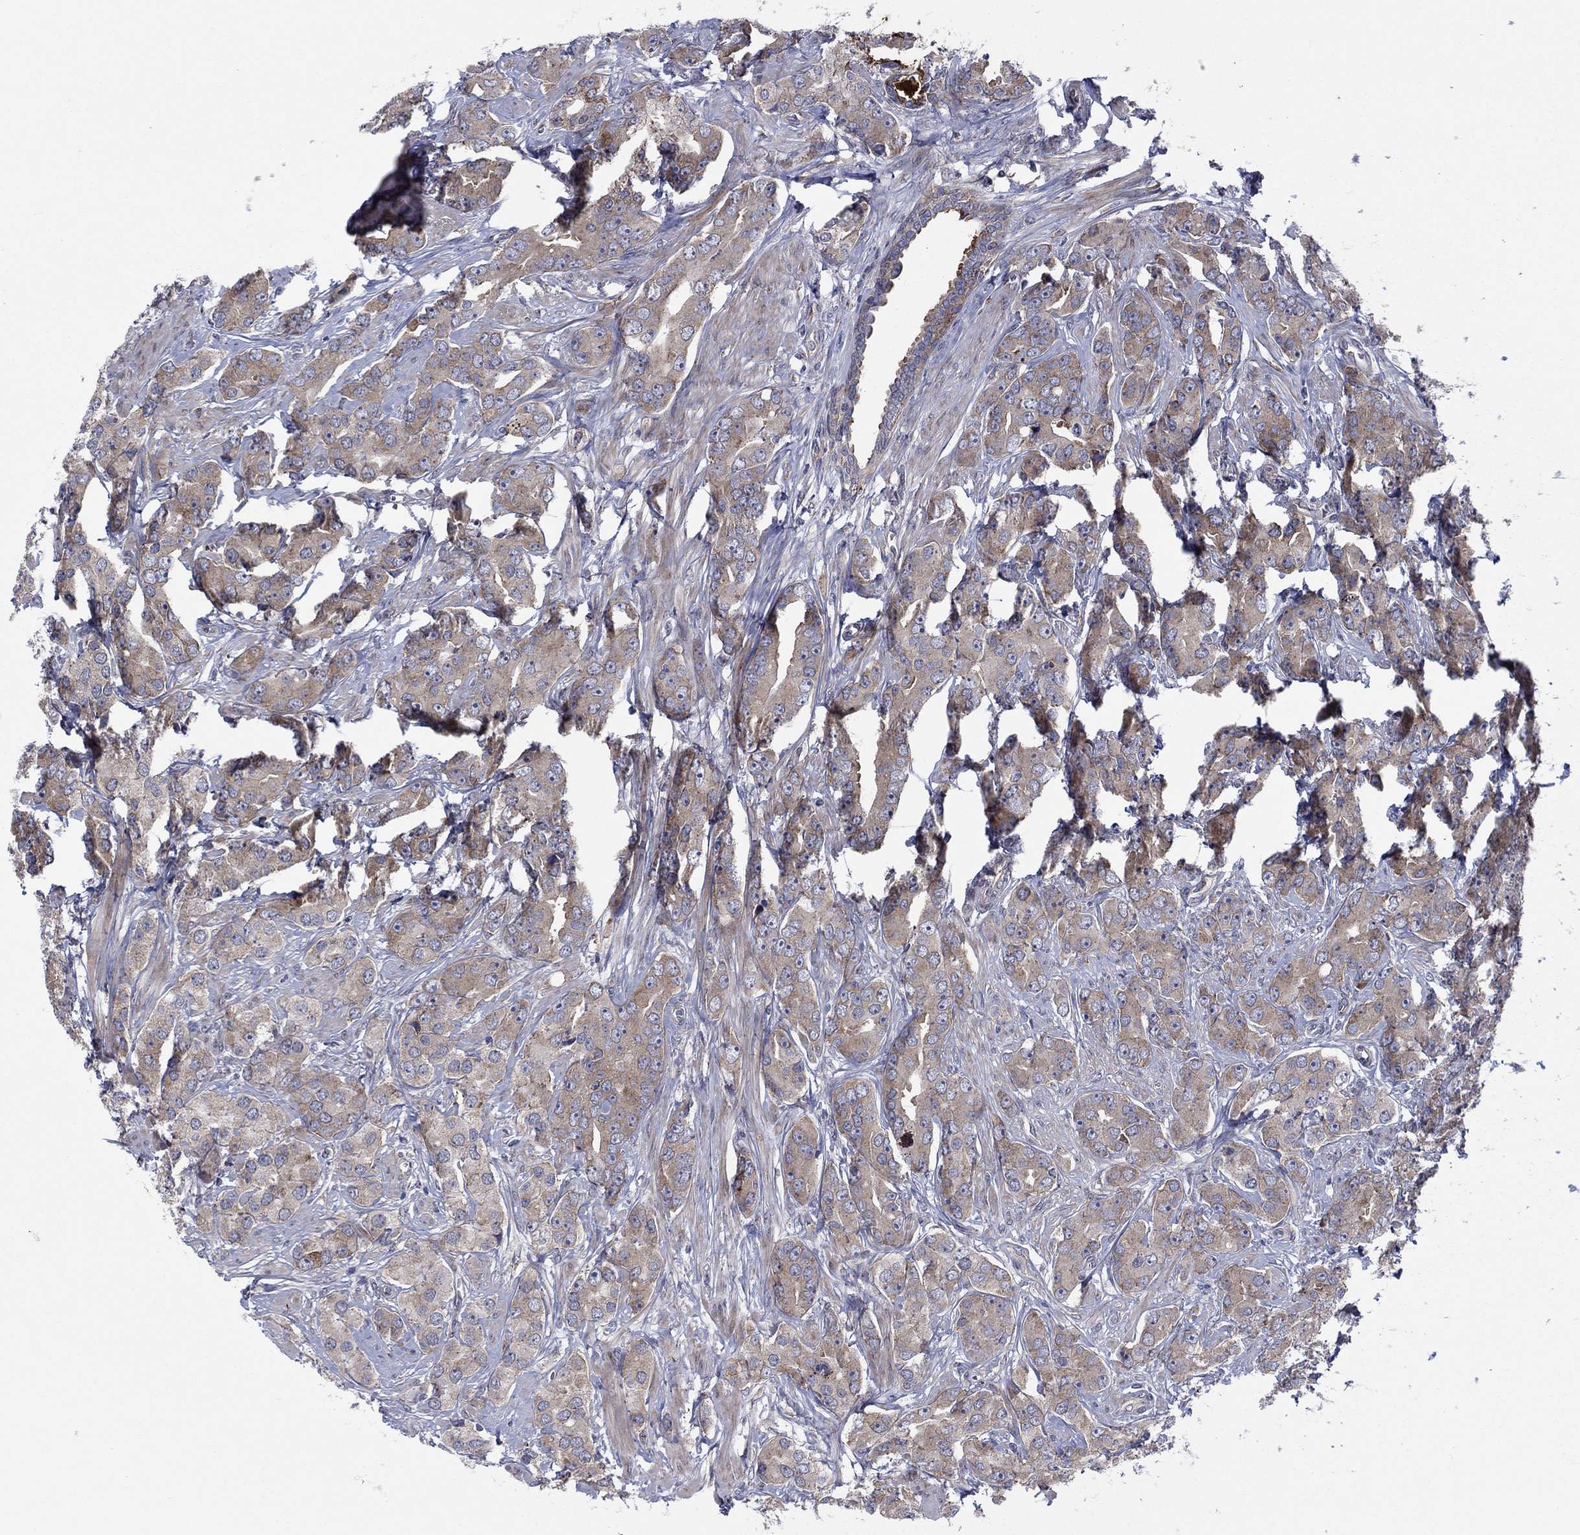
{"staining": {"intensity": "weak", "quantity": ">75%", "location": "cytoplasmic/membranous"}, "tissue": "prostate cancer", "cell_type": "Tumor cells", "image_type": "cancer", "snomed": [{"axis": "morphology", "description": "Adenocarcinoma, NOS"}, {"axis": "topography", "description": "Prostate"}], "caption": "Prostate cancer (adenocarcinoma) stained with a protein marker displays weak staining in tumor cells.", "gene": "GPR155", "patient": {"sex": "male", "age": 67}}